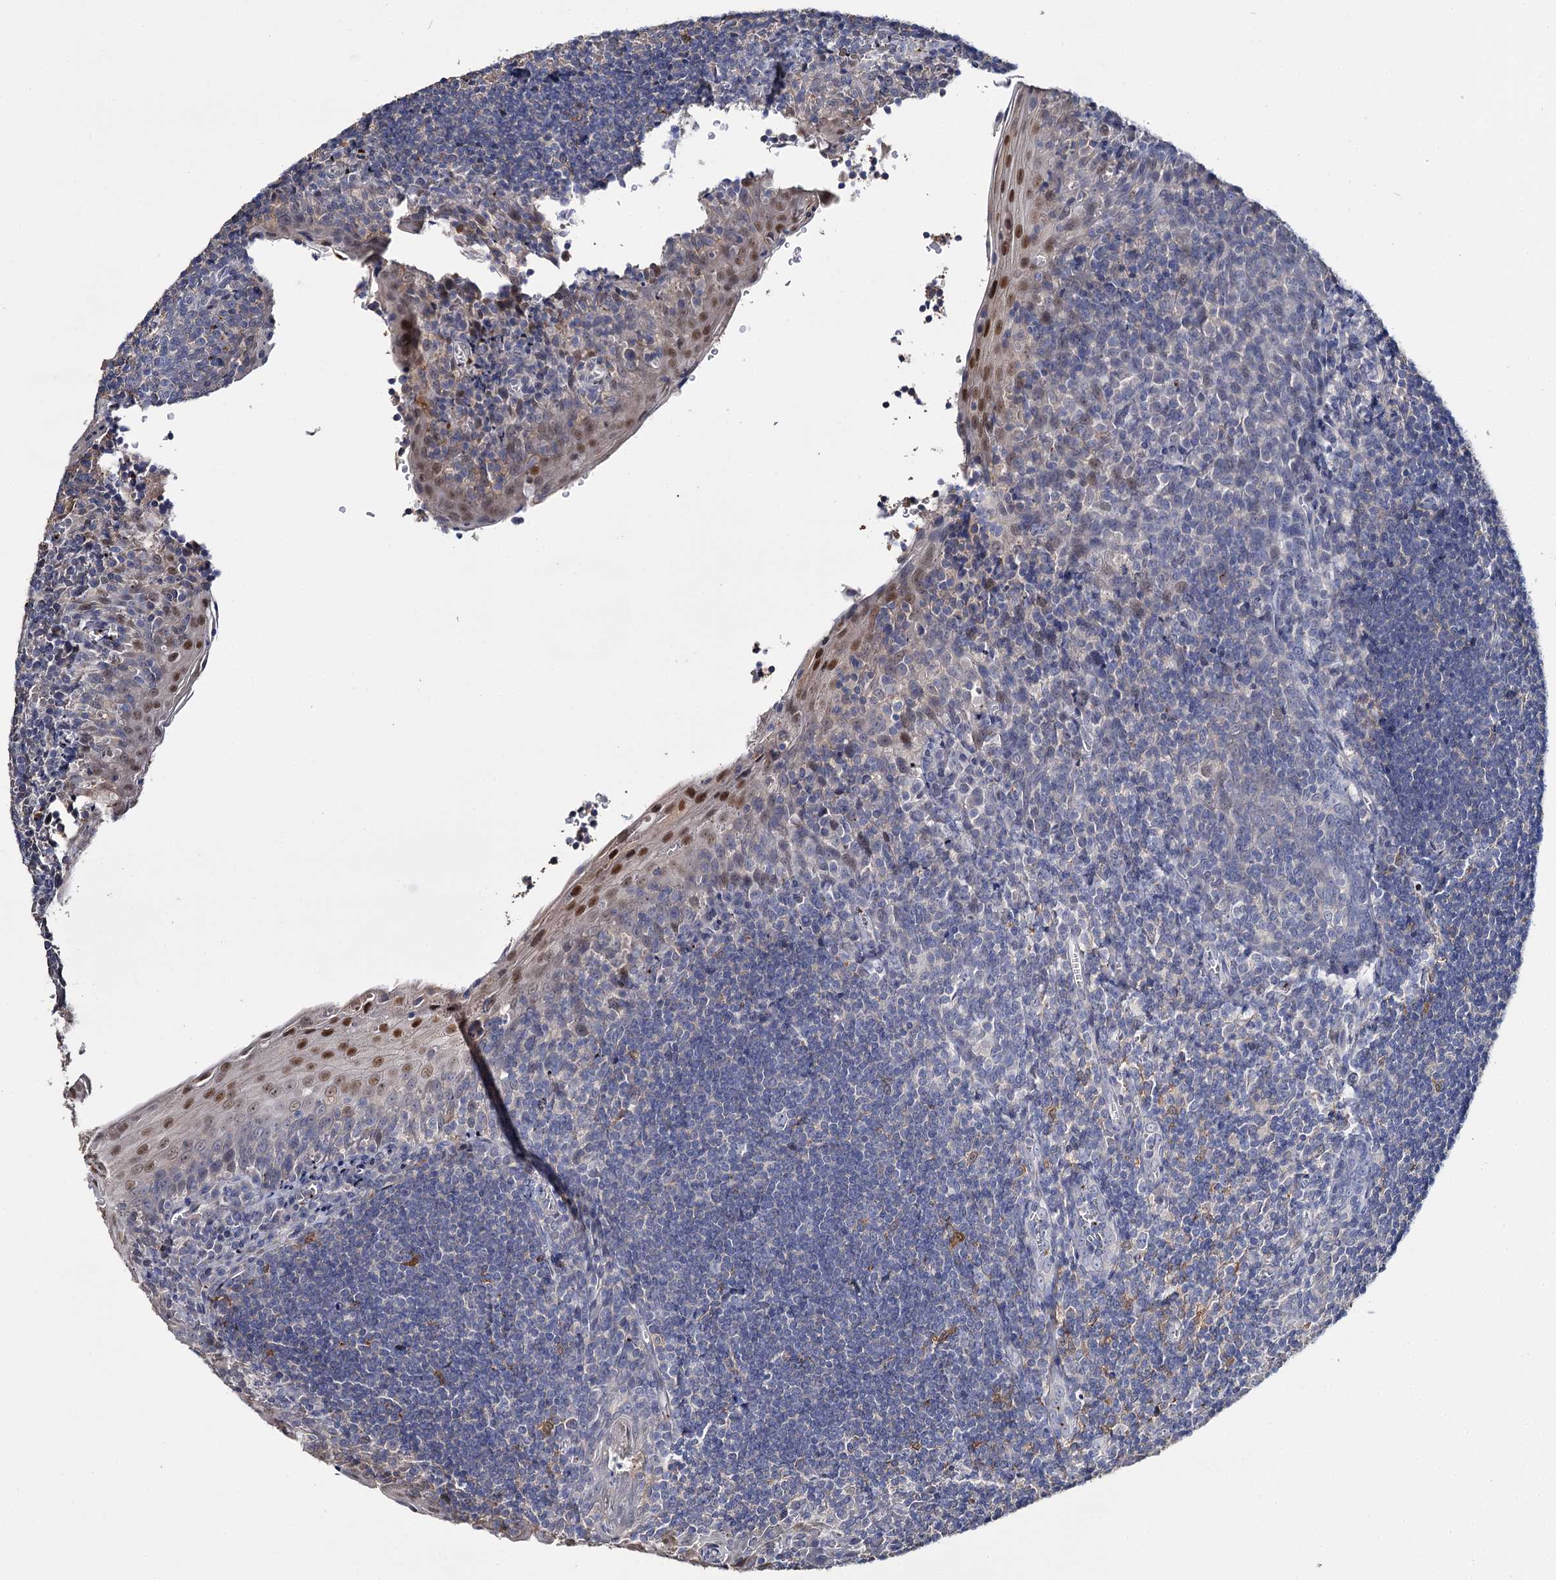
{"staining": {"intensity": "negative", "quantity": "none", "location": "none"}, "tissue": "tonsil", "cell_type": "Germinal center cells", "image_type": "normal", "snomed": [{"axis": "morphology", "description": "Normal tissue, NOS"}, {"axis": "topography", "description": "Tonsil"}], "caption": "Tonsil stained for a protein using IHC displays no positivity germinal center cells.", "gene": "DNAH6", "patient": {"sex": "male", "age": 27}}